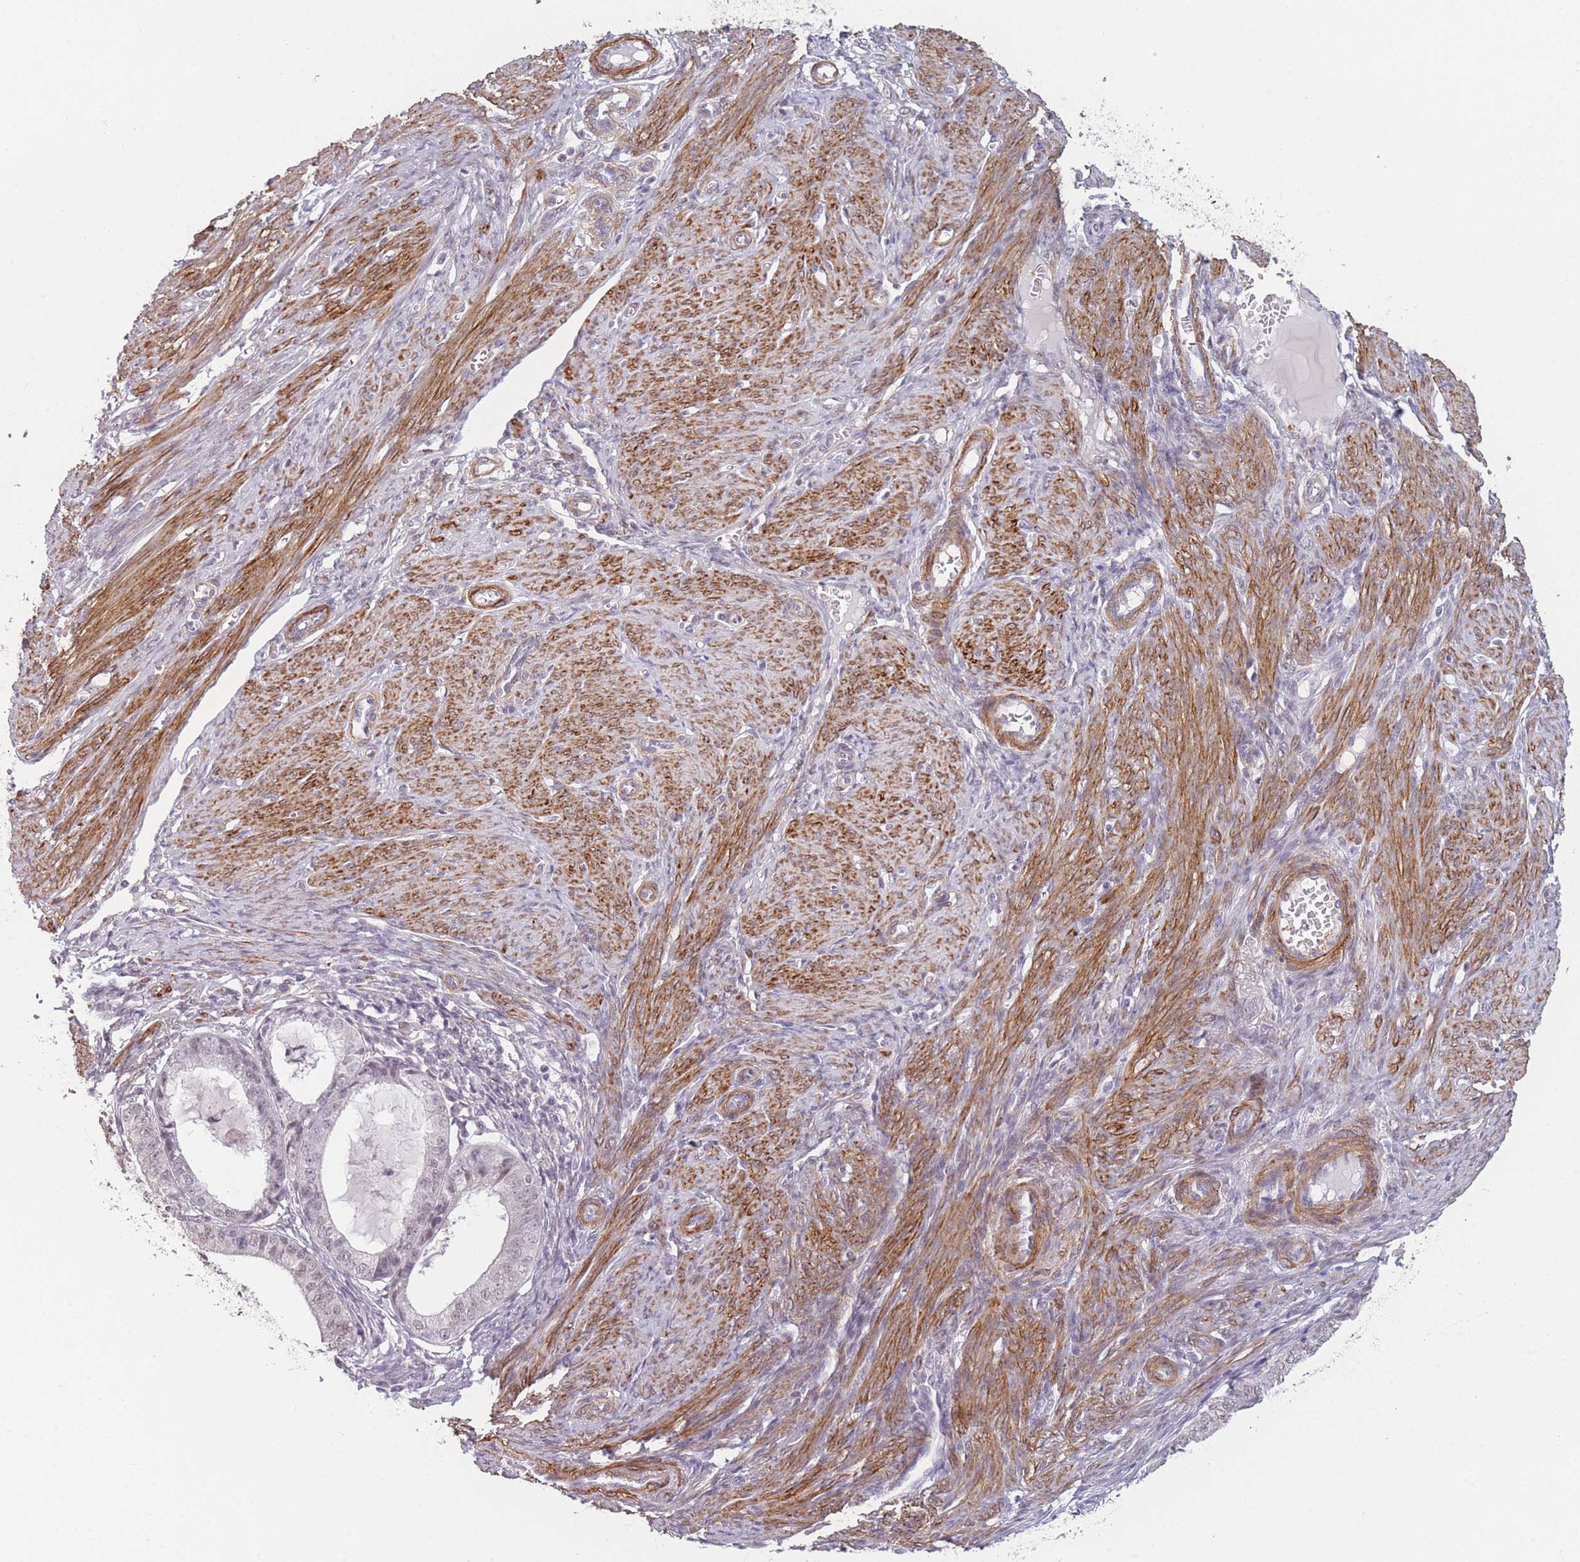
{"staining": {"intensity": "negative", "quantity": "none", "location": "none"}, "tissue": "endometrial cancer", "cell_type": "Tumor cells", "image_type": "cancer", "snomed": [{"axis": "morphology", "description": "Adenocarcinoma, NOS"}, {"axis": "topography", "description": "Endometrium"}], "caption": "Tumor cells are negative for protein expression in human adenocarcinoma (endometrial). The staining is performed using DAB brown chromogen with nuclei counter-stained in using hematoxylin.", "gene": "SIN3B", "patient": {"sex": "female", "age": 51}}